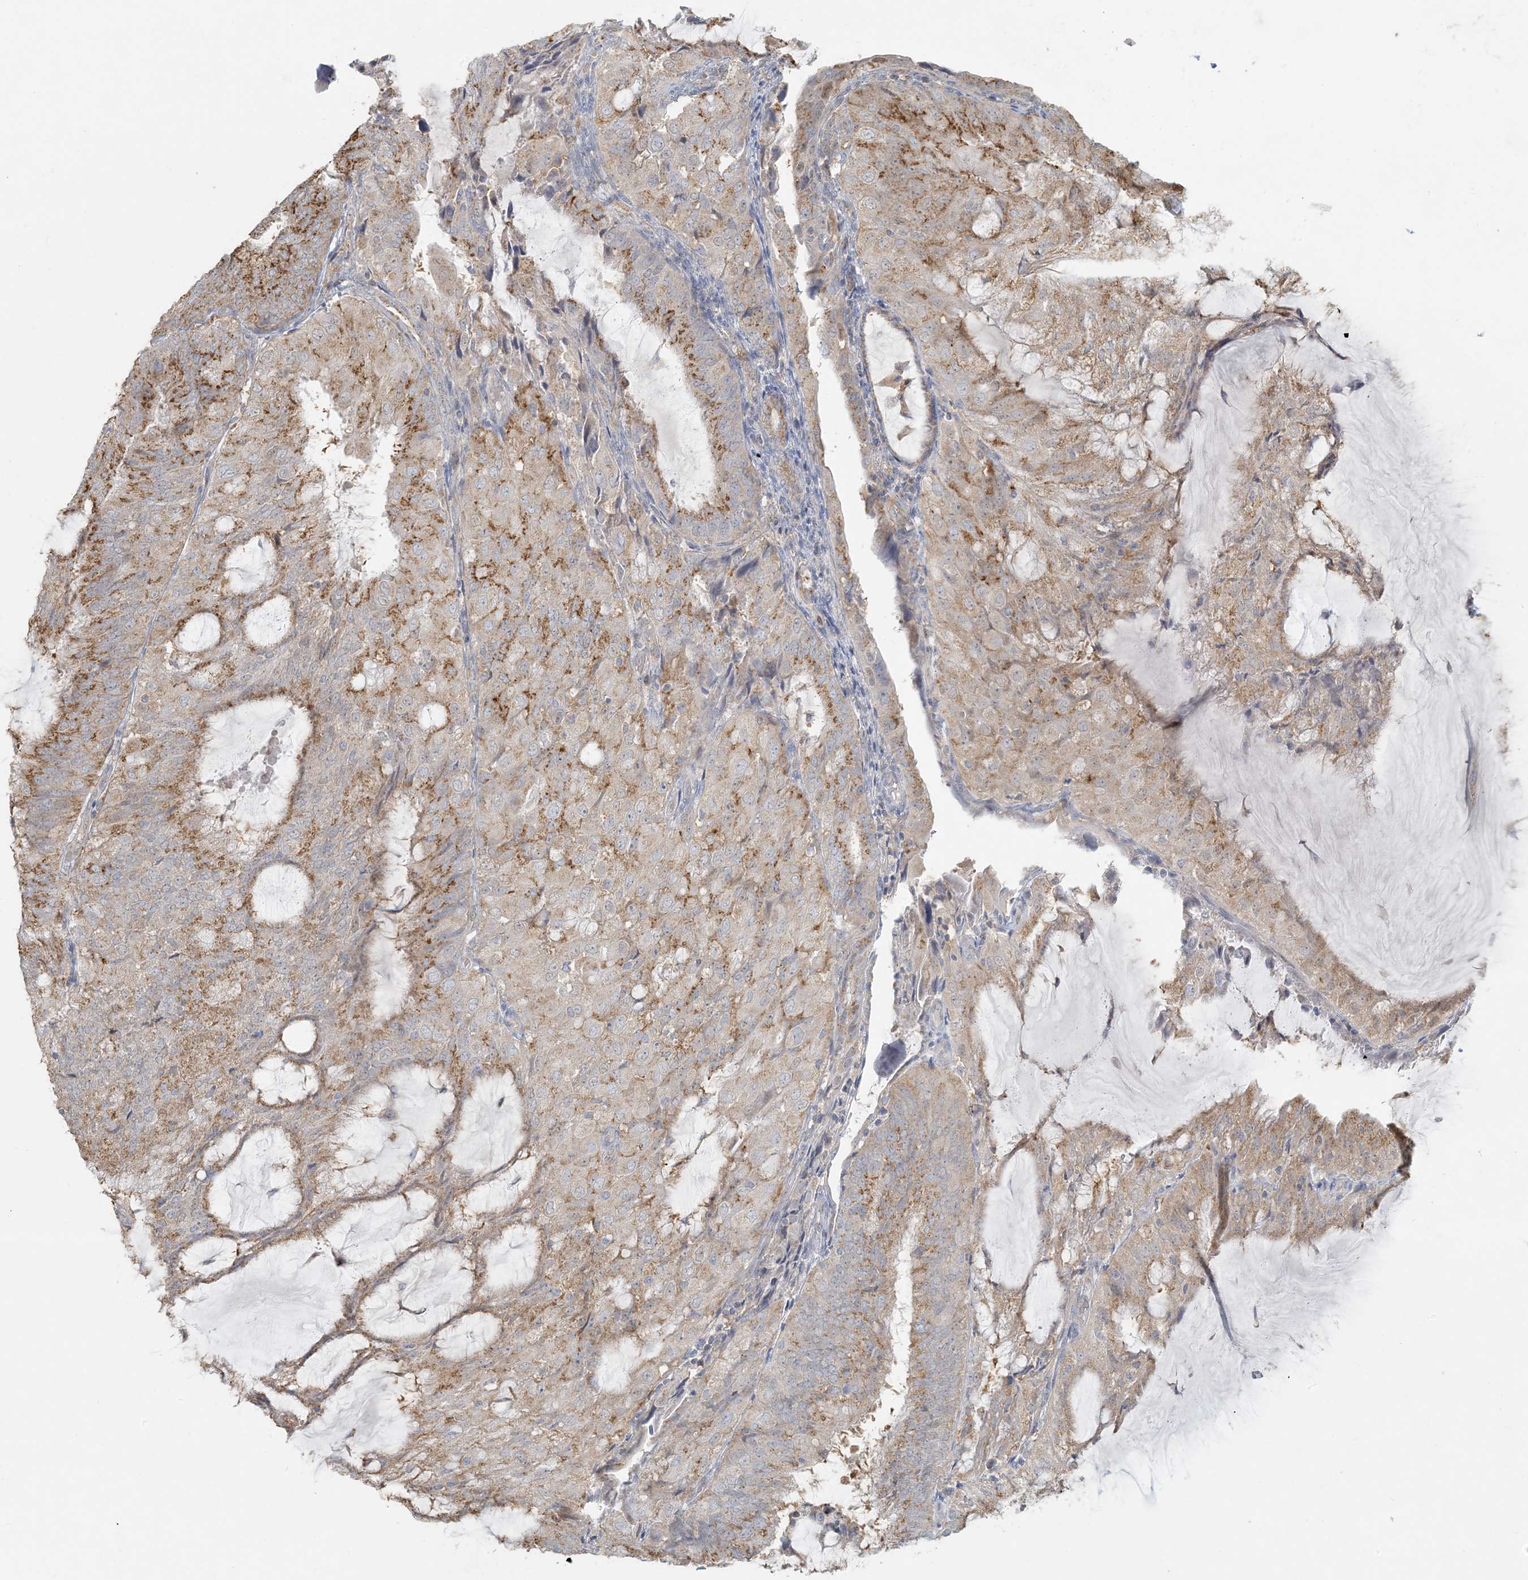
{"staining": {"intensity": "moderate", "quantity": ">75%", "location": "cytoplasmic/membranous"}, "tissue": "endometrial cancer", "cell_type": "Tumor cells", "image_type": "cancer", "snomed": [{"axis": "morphology", "description": "Adenocarcinoma, NOS"}, {"axis": "topography", "description": "Endometrium"}], "caption": "Adenocarcinoma (endometrial) stained with a brown dye shows moderate cytoplasmic/membranous positive staining in about >75% of tumor cells.", "gene": "HACL1", "patient": {"sex": "female", "age": 81}}